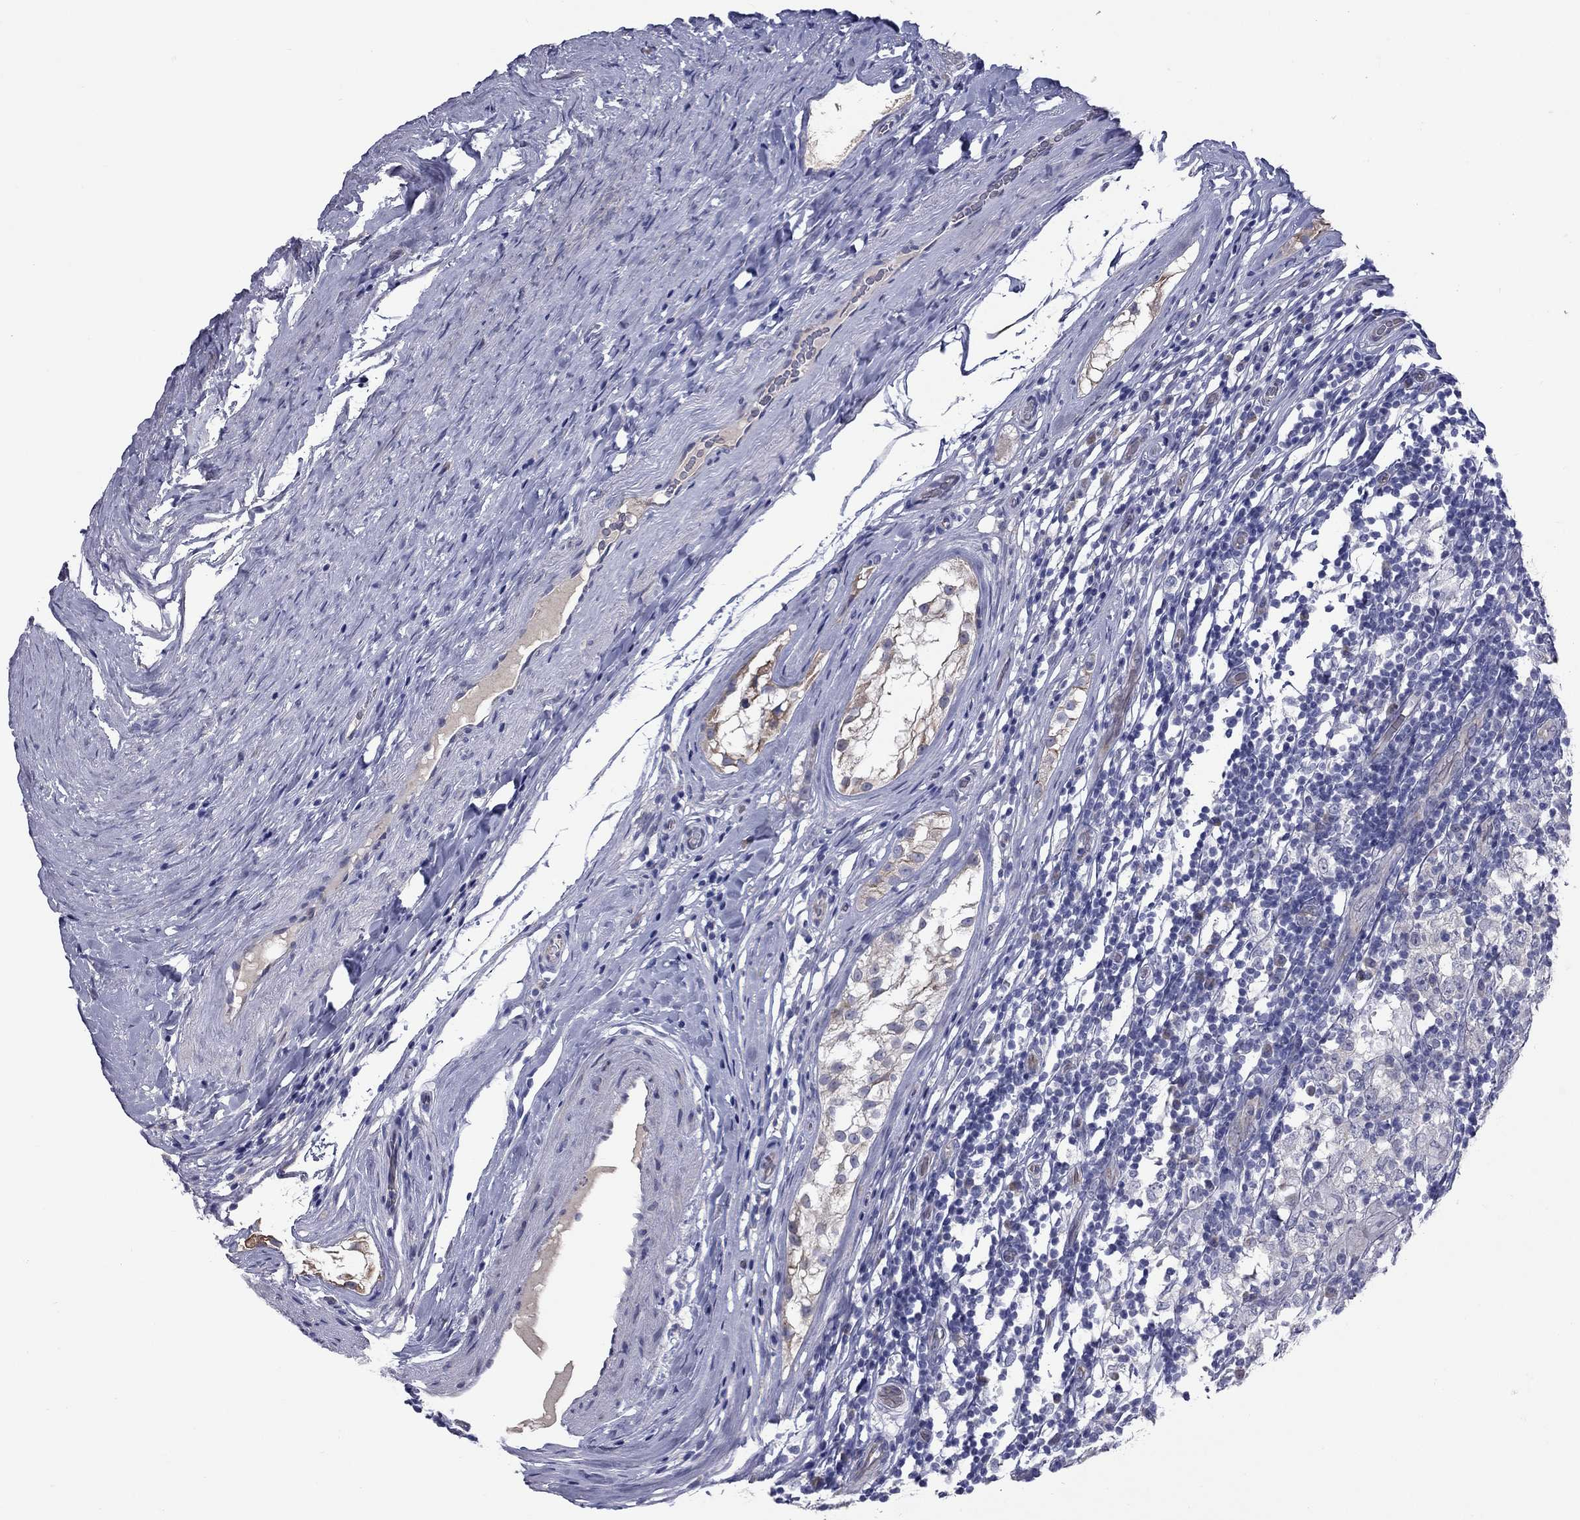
{"staining": {"intensity": "negative", "quantity": "none", "location": "none"}, "tissue": "testis cancer", "cell_type": "Tumor cells", "image_type": "cancer", "snomed": [{"axis": "morphology", "description": "Seminoma, NOS"}, {"axis": "morphology", "description": "Carcinoma, Embryonal, NOS"}, {"axis": "topography", "description": "Testis"}], "caption": "DAB immunohistochemical staining of human seminoma (testis) displays no significant expression in tumor cells.", "gene": "UNC119B", "patient": {"sex": "male", "age": 41}}